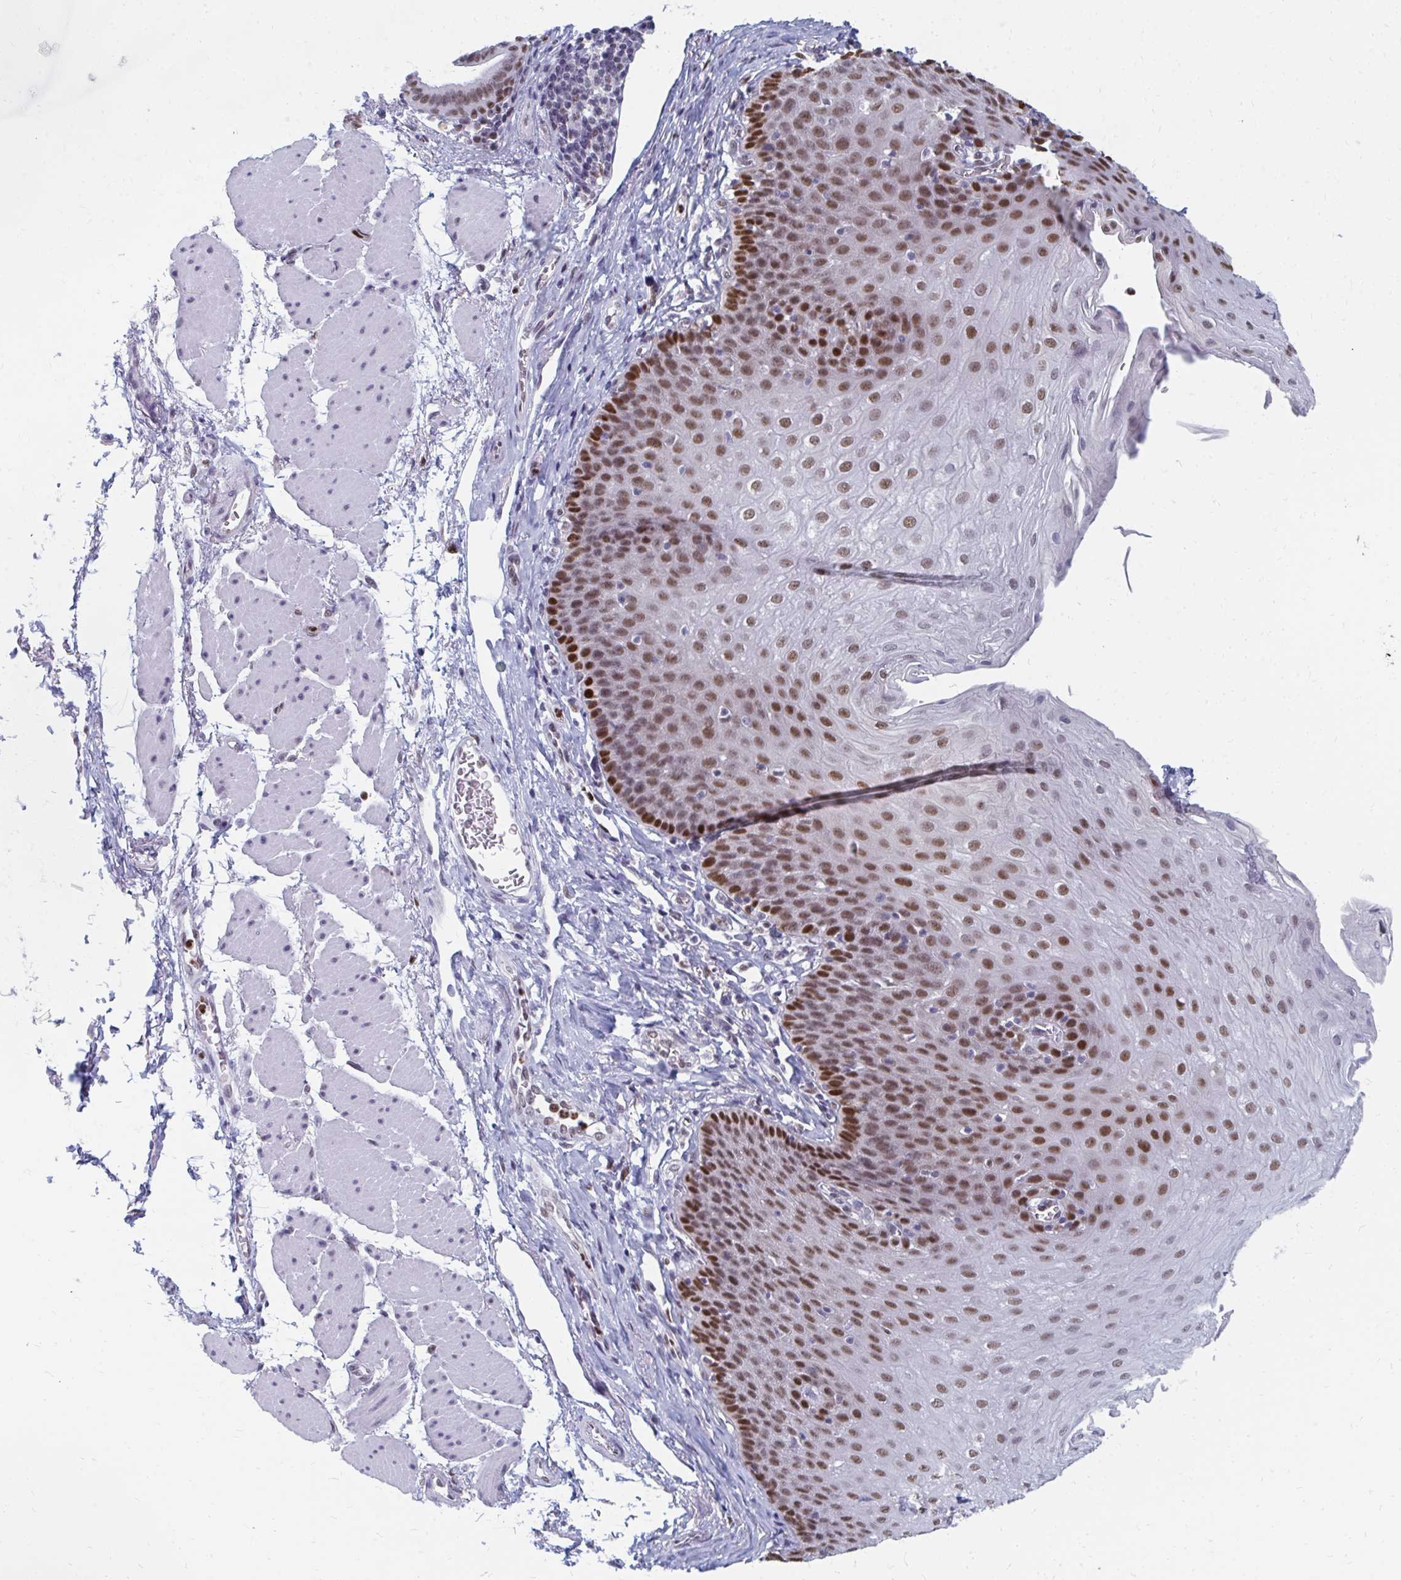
{"staining": {"intensity": "strong", "quantity": ">75%", "location": "nuclear"}, "tissue": "esophagus", "cell_type": "Squamous epithelial cells", "image_type": "normal", "snomed": [{"axis": "morphology", "description": "Normal tissue, NOS"}, {"axis": "topography", "description": "Esophagus"}], "caption": "Esophagus stained with a brown dye displays strong nuclear positive positivity in about >75% of squamous epithelial cells.", "gene": "PLK3", "patient": {"sex": "female", "age": 81}}